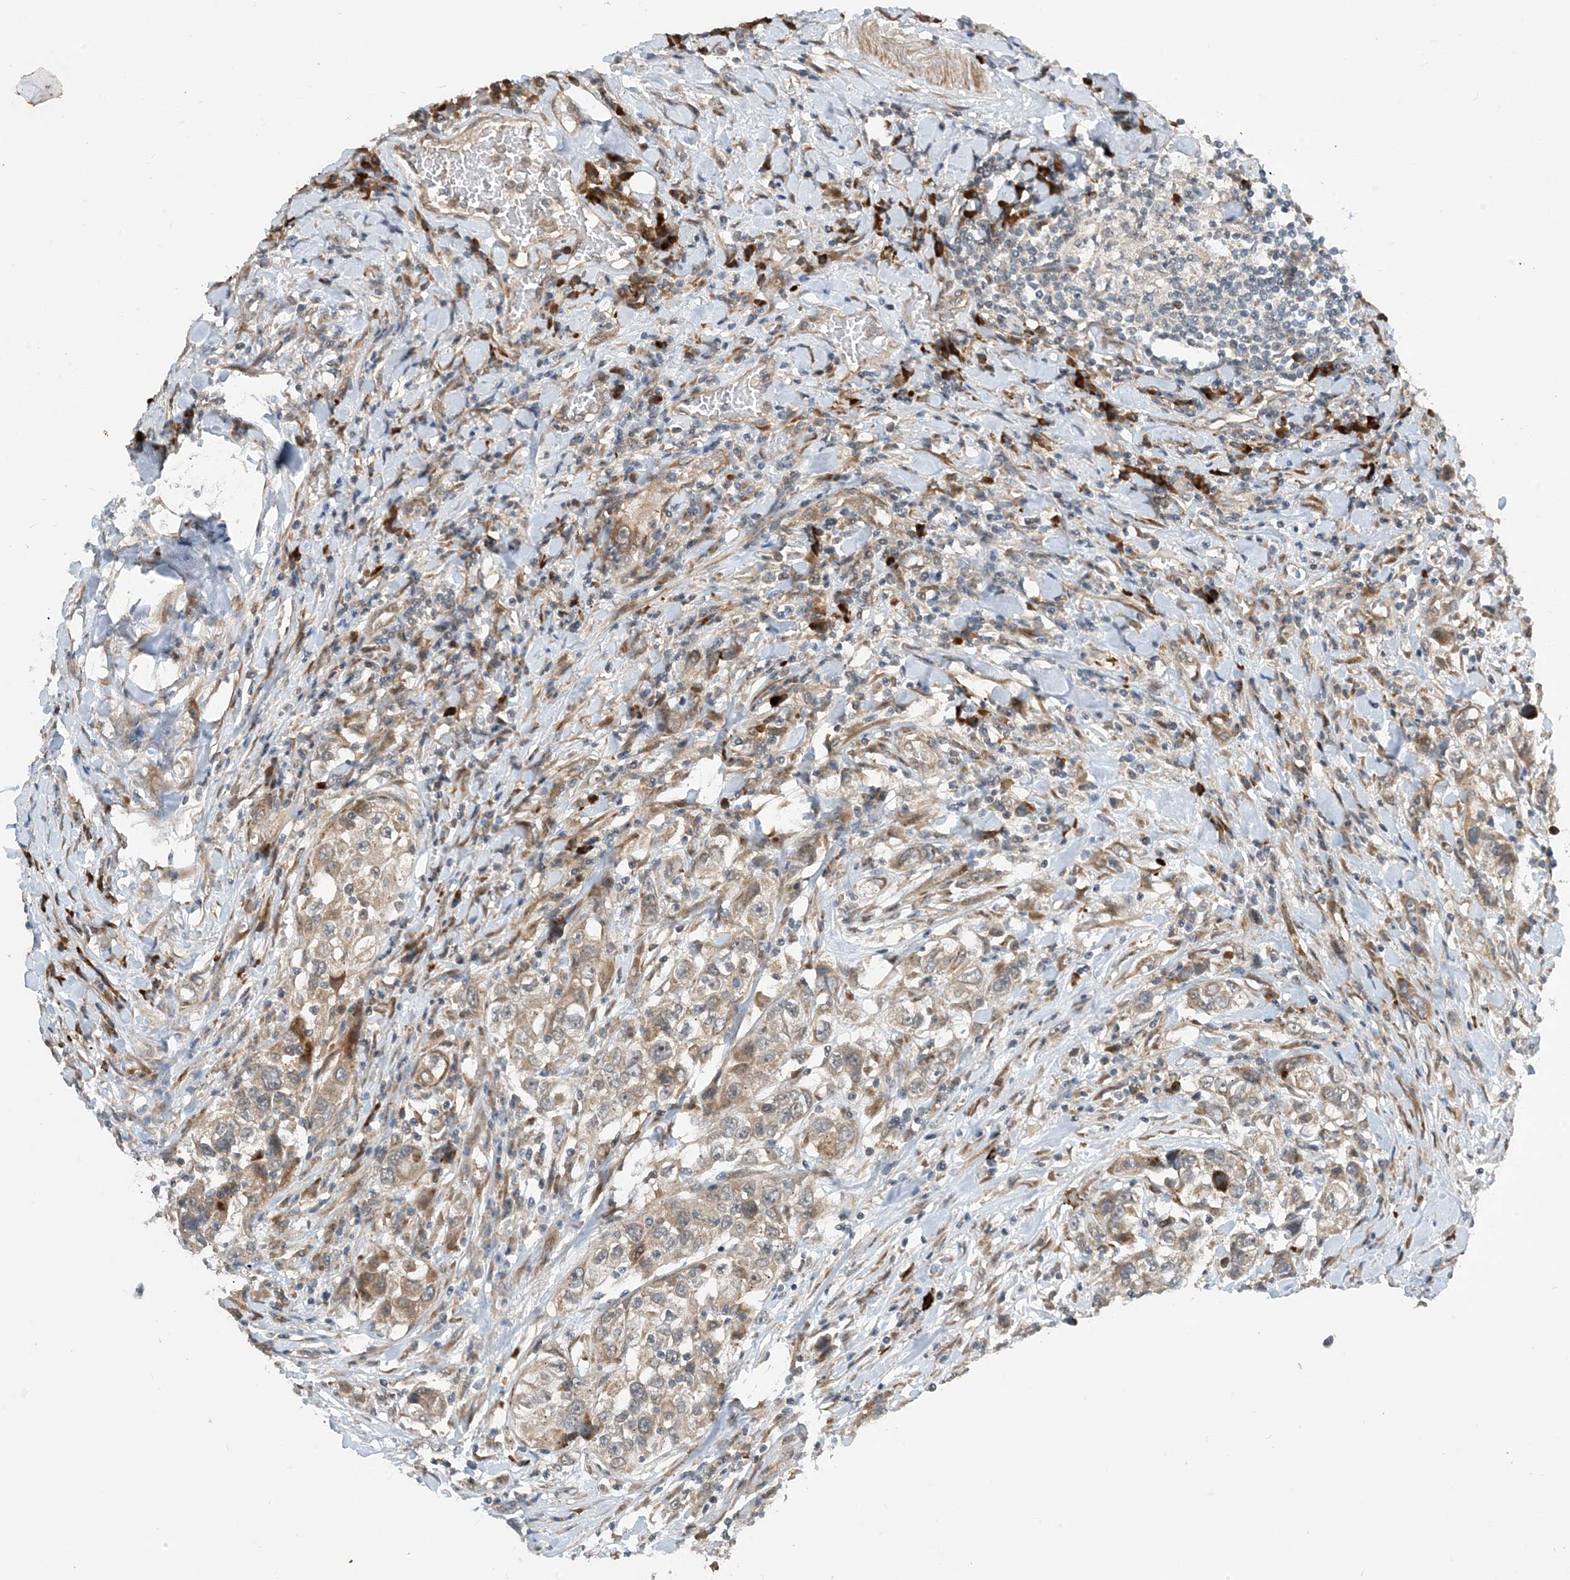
{"staining": {"intensity": "weak", "quantity": ">75%", "location": "cytoplasmic/membranous"}, "tissue": "urothelial cancer", "cell_type": "Tumor cells", "image_type": "cancer", "snomed": [{"axis": "morphology", "description": "Urothelial carcinoma, High grade"}, {"axis": "topography", "description": "Urinary bladder"}], "caption": "This is an image of IHC staining of urothelial cancer, which shows weak expression in the cytoplasmic/membranous of tumor cells.", "gene": "PHOSPHO2", "patient": {"sex": "female", "age": 80}}